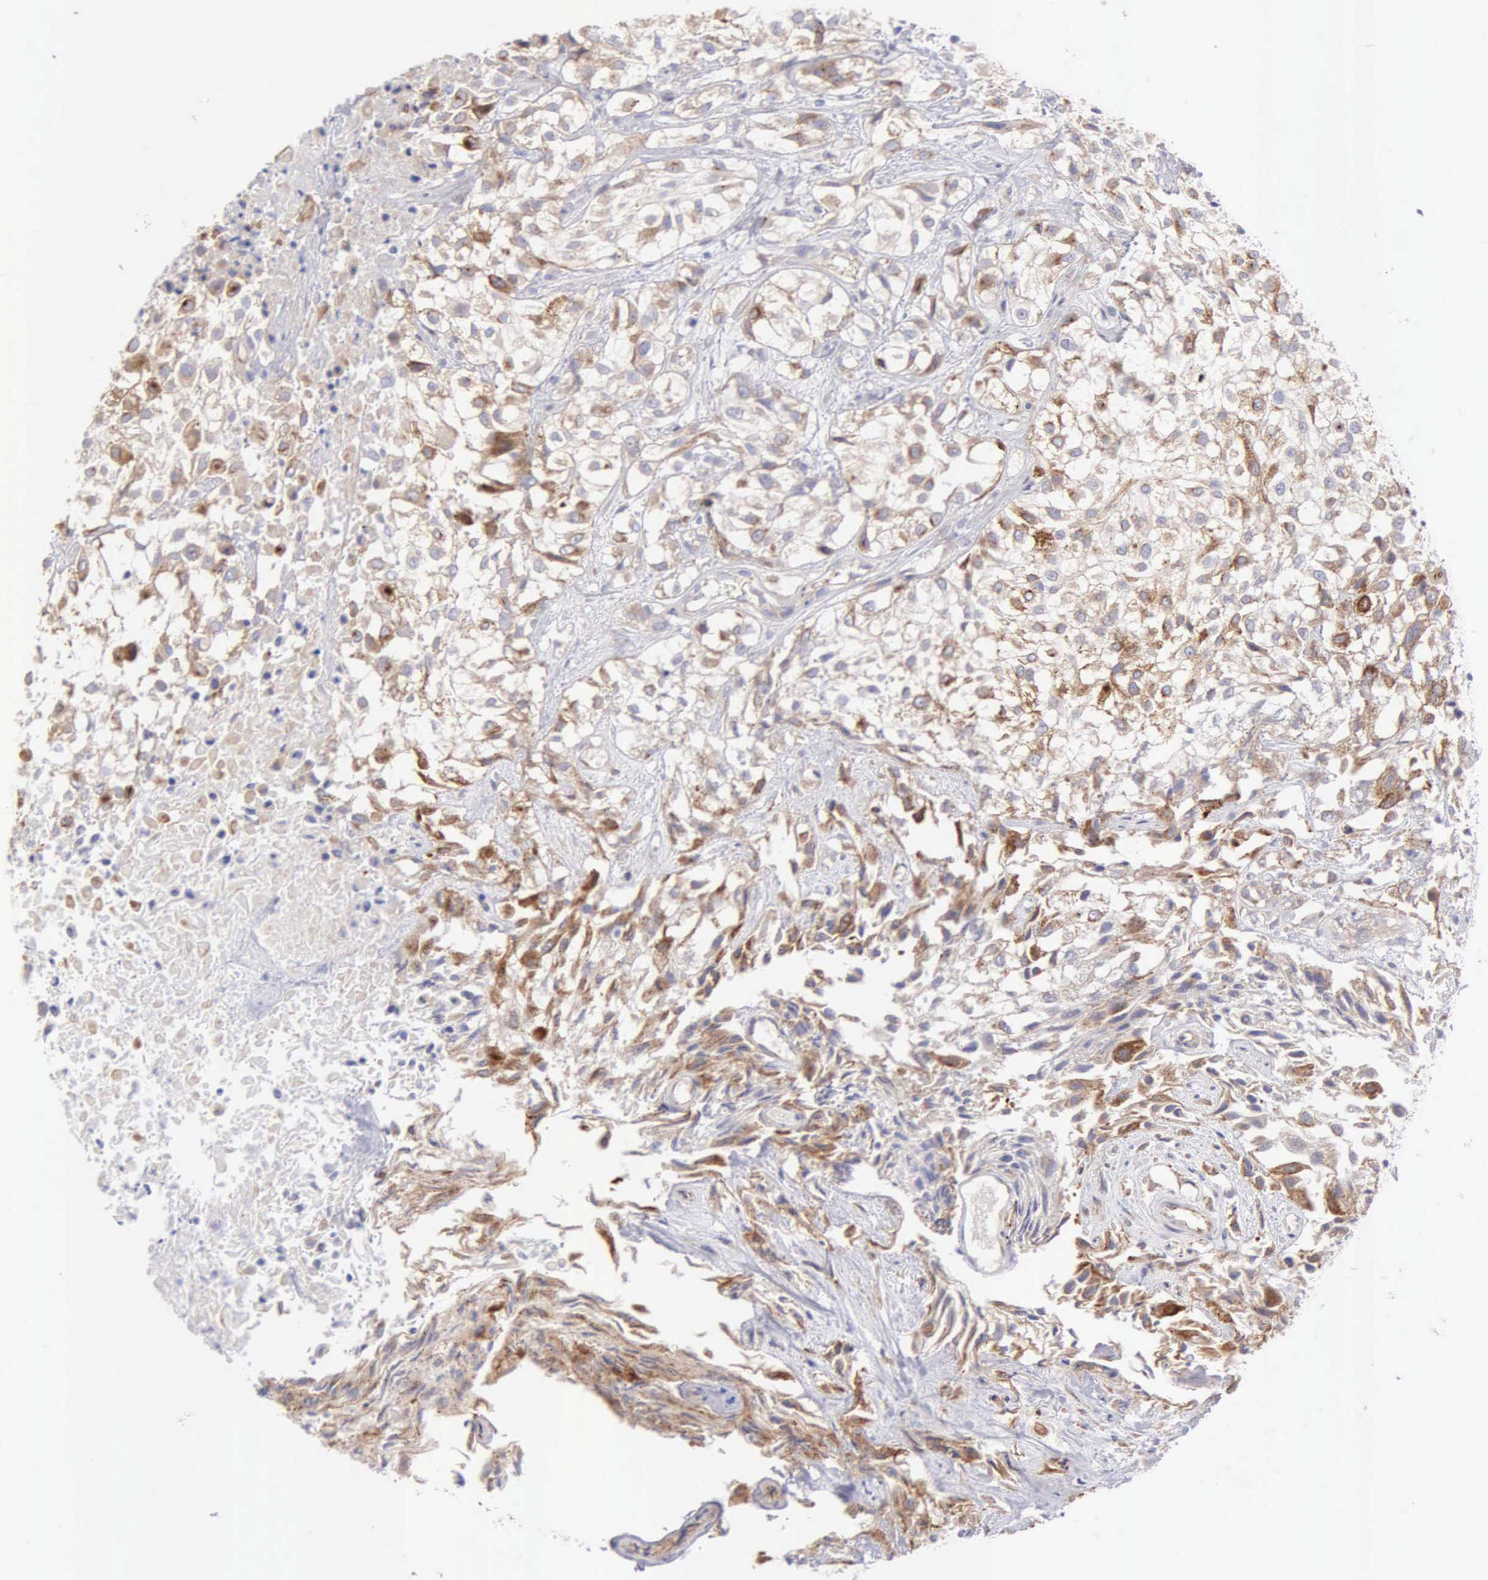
{"staining": {"intensity": "strong", "quantity": "25%-75%", "location": "cytoplasmic/membranous"}, "tissue": "urothelial cancer", "cell_type": "Tumor cells", "image_type": "cancer", "snomed": [{"axis": "morphology", "description": "Urothelial carcinoma, High grade"}, {"axis": "topography", "description": "Urinary bladder"}], "caption": "Strong cytoplasmic/membranous protein expression is seen in about 25%-75% of tumor cells in urothelial carcinoma (high-grade). The staining is performed using DAB (3,3'-diaminobenzidine) brown chromogen to label protein expression. The nuclei are counter-stained blue using hematoxylin.", "gene": "APP", "patient": {"sex": "male", "age": 56}}